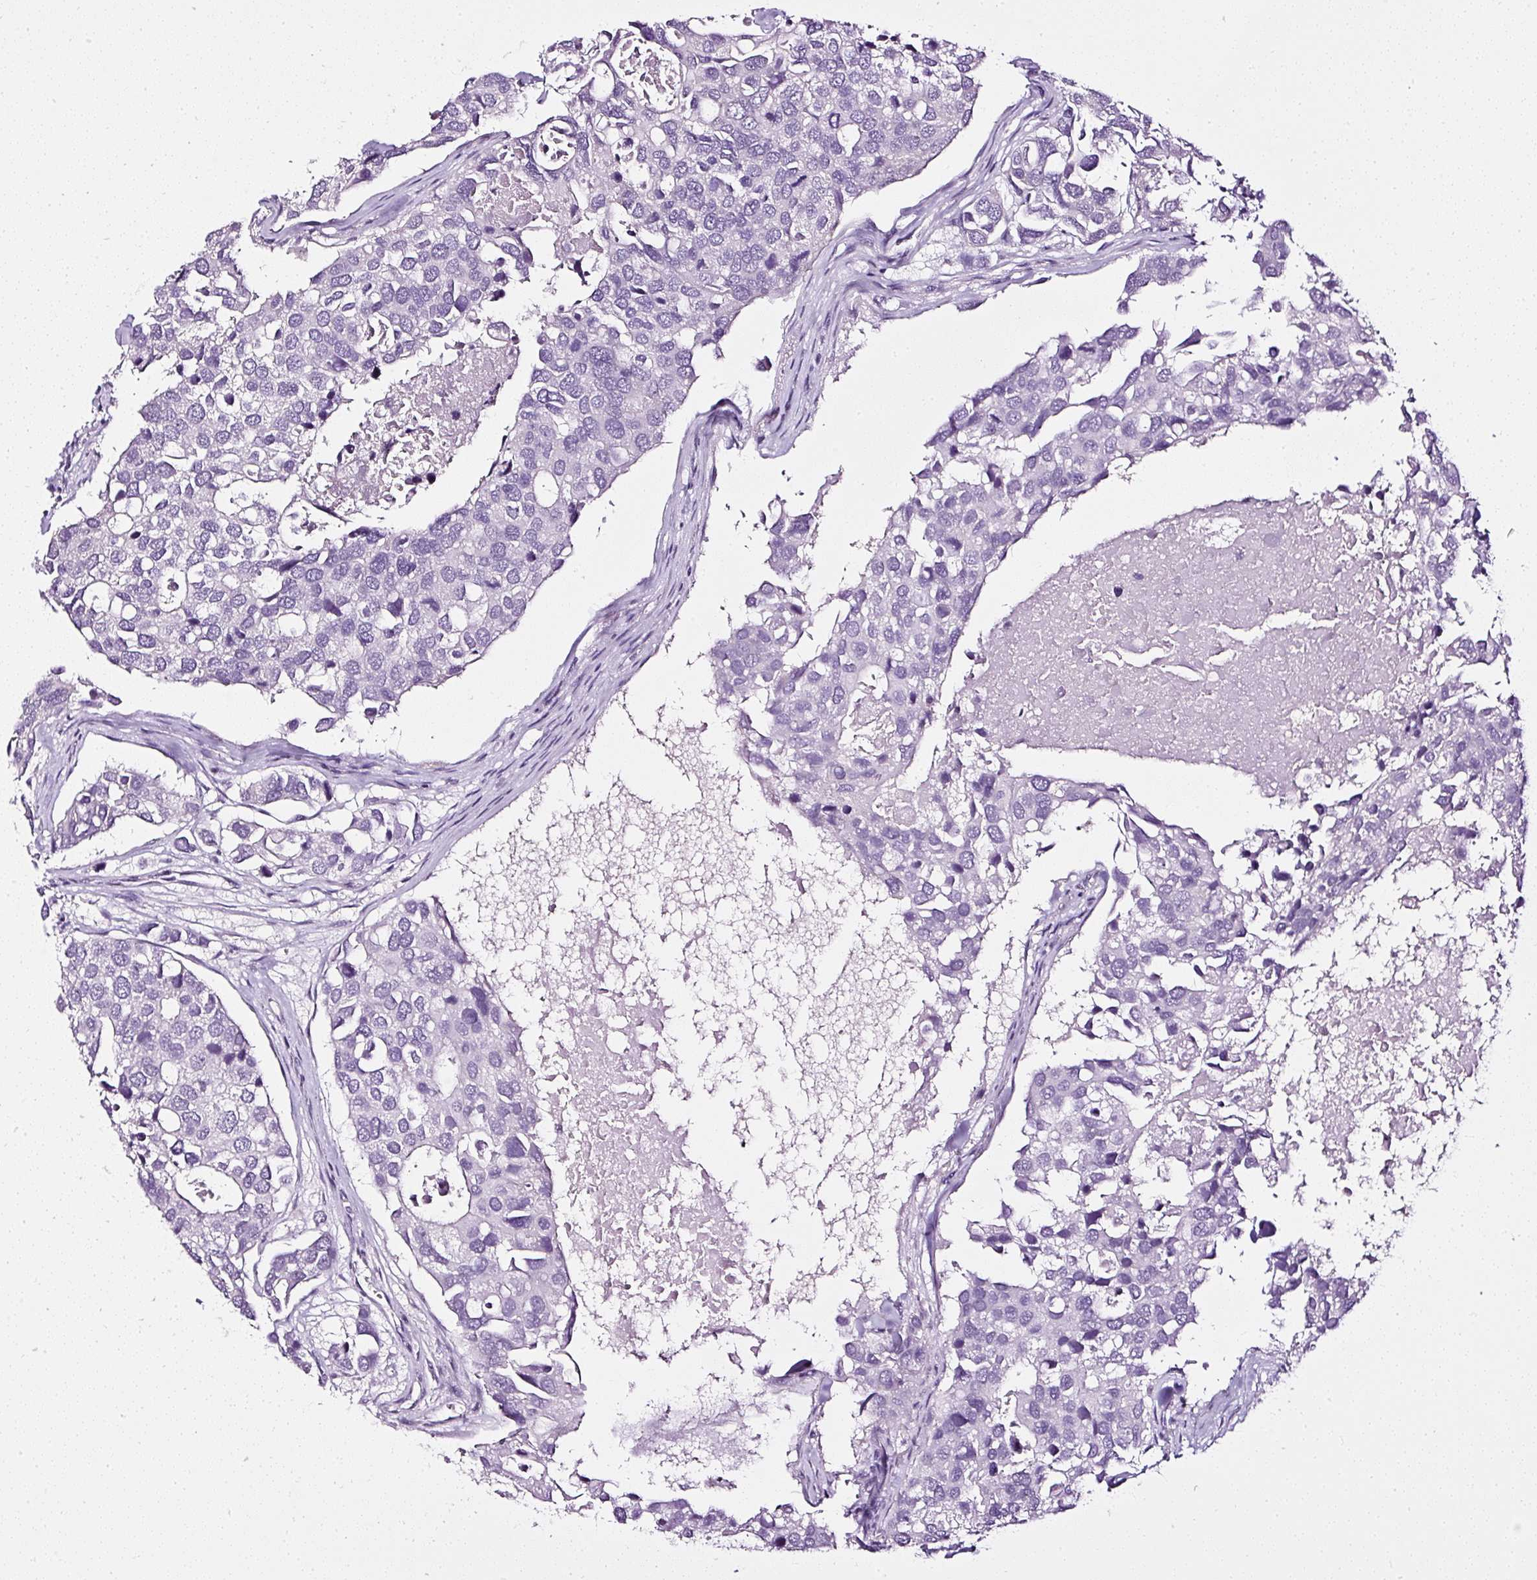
{"staining": {"intensity": "negative", "quantity": "none", "location": "none"}, "tissue": "breast cancer", "cell_type": "Tumor cells", "image_type": "cancer", "snomed": [{"axis": "morphology", "description": "Duct carcinoma"}, {"axis": "topography", "description": "Breast"}], "caption": "DAB immunohistochemical staining of human breast cancer shows no significant positivity in tumor cells.", "gene": "ATP2A1", "patient": {"sex": "female", "age": 83}}